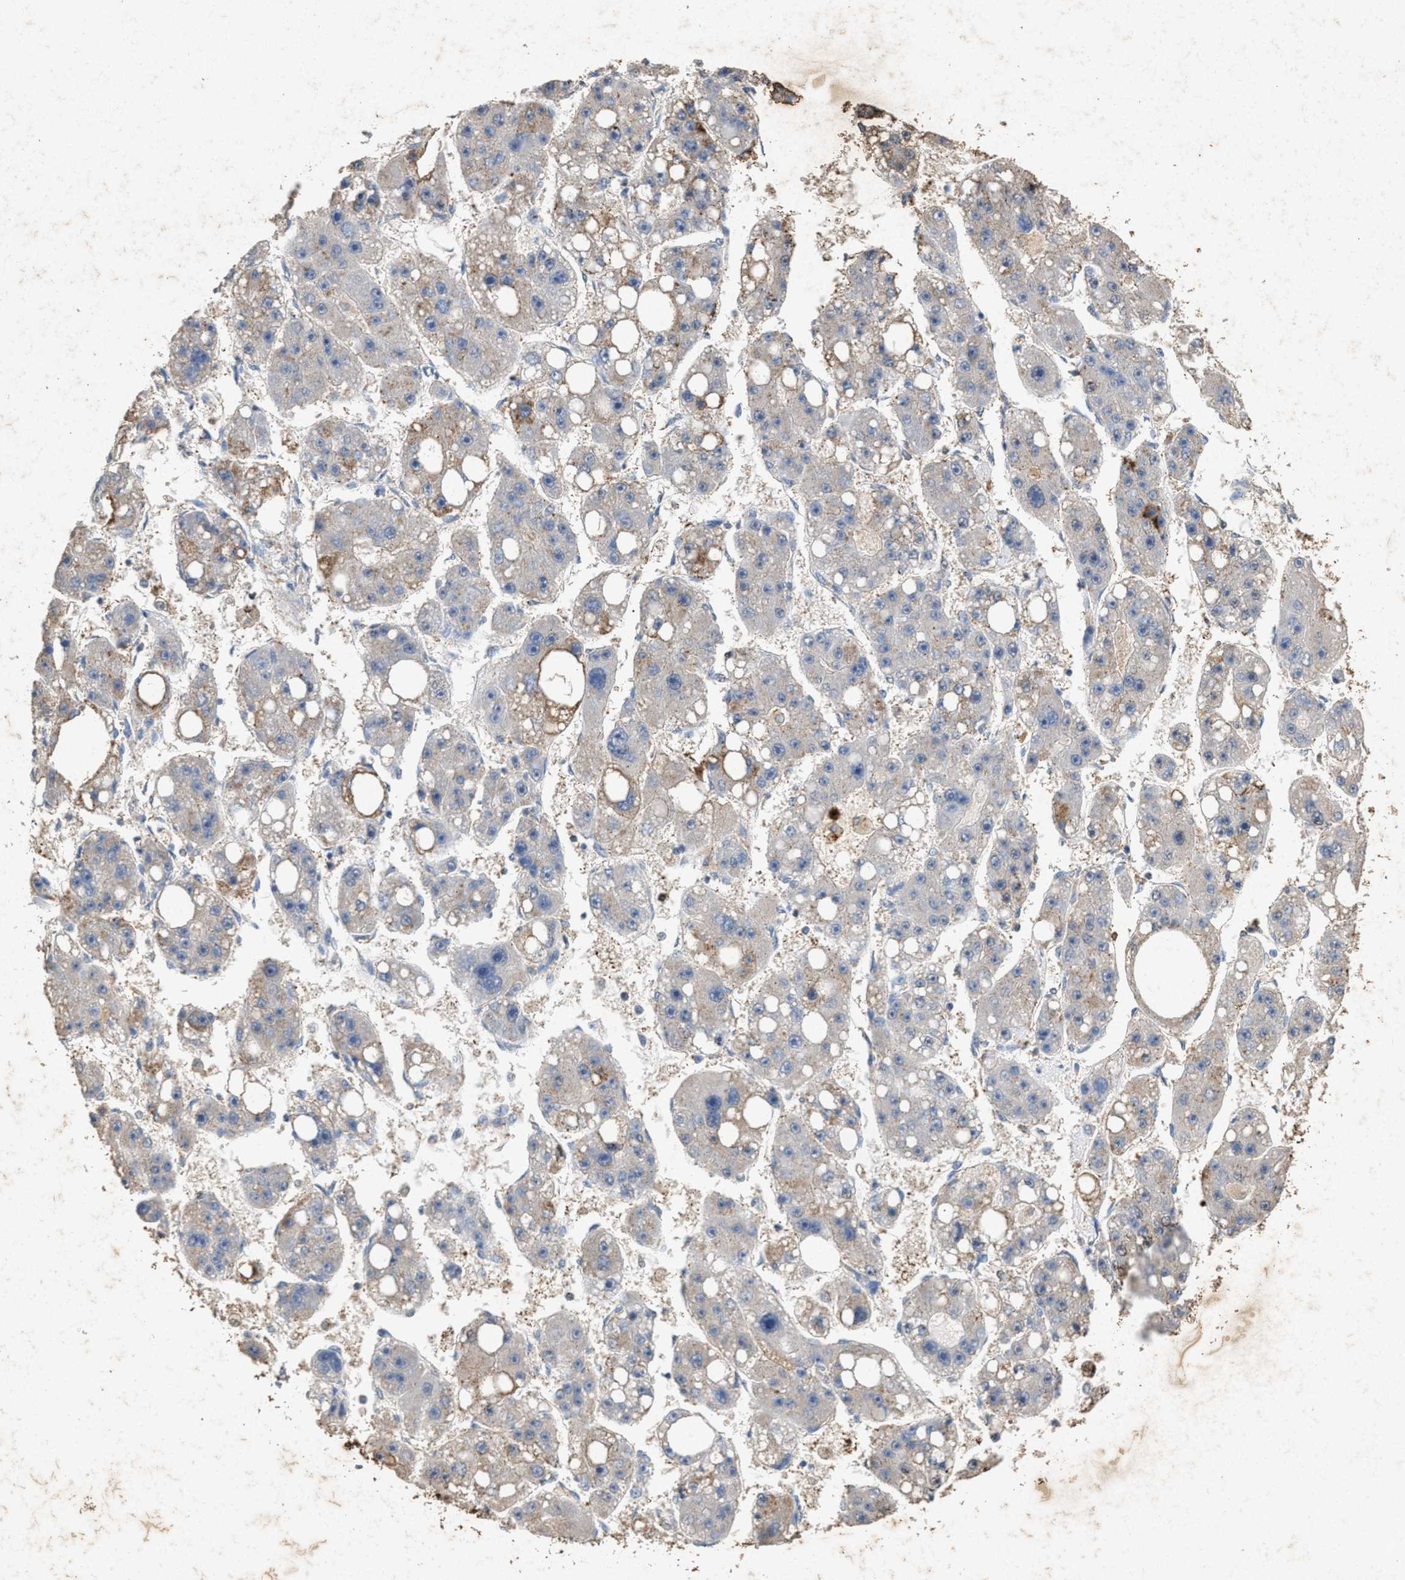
{"staining": {"intensity": "weak", "quantity": "<25%", "location": "cytoplasmic/membranous"}, "tissue": "liver cancer", "cell_type": "Tumor cells", "image_type": "cancer", "snomed": [{"axis": "morphology", "description": "Carcinoma, Hepatocellular, NOS"}, {"axis": "topography", "description": "Liver"}], "caption": "There is no significant staining in tumor cells of liver cancer (hepatocellular carcinoma).", "gene": "LTB4R2", "patient": {"sex": "female", "age": 61}}